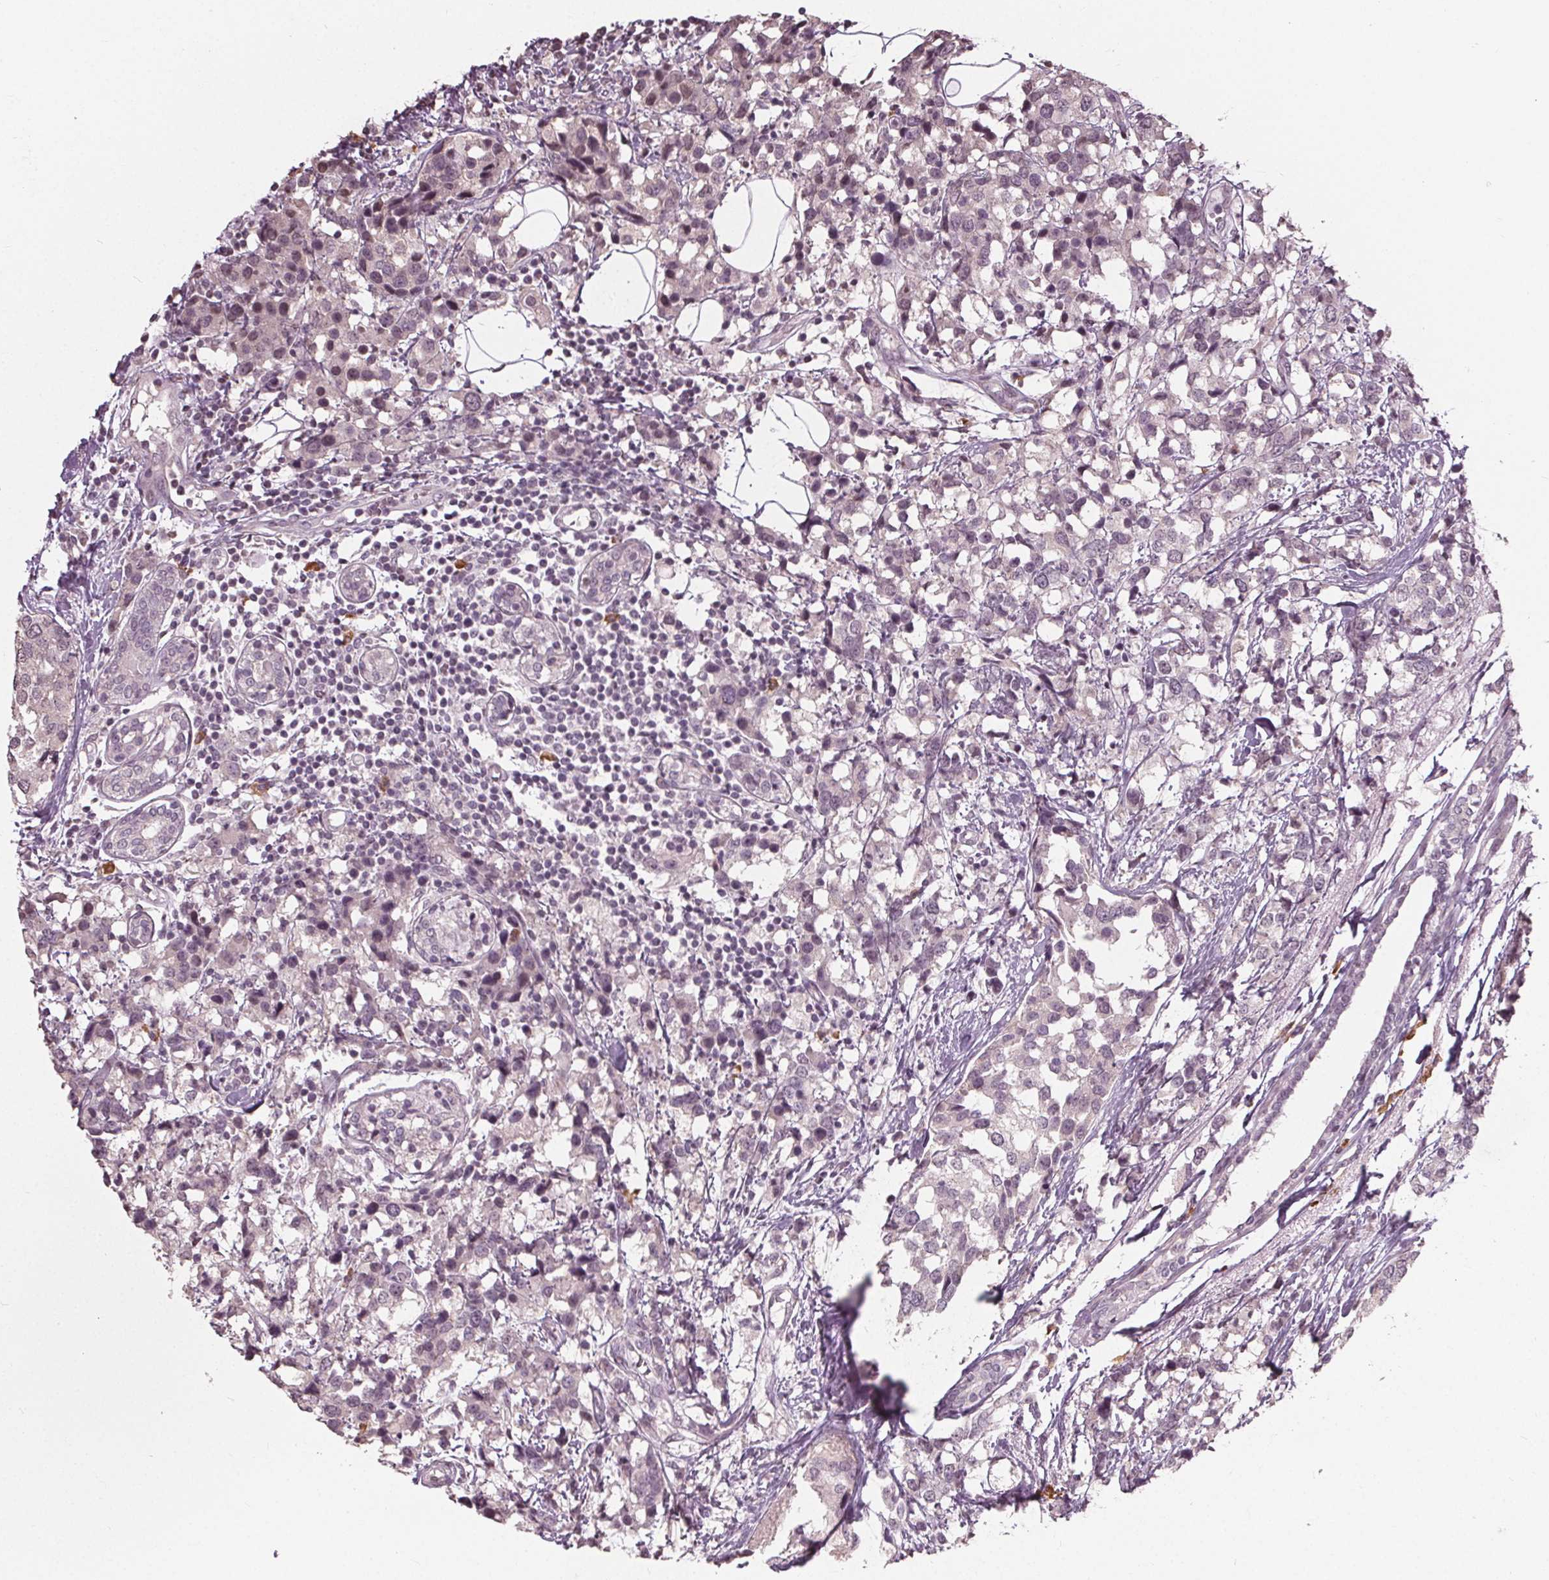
{"staining": {"intensity": "negative", "quantity": "none", "location": "none"}, "tissue": "breast cancer", "cell_type": "Tumor cells", "image_type": "cancer", "snomed": [{"axis": "morphology", "description": "Lobular carcinoma"}, {"axis": "topography", "description": "Breast"}], "caption": "Human lobular carcinoma (breast) stained for a protein using IHC displays no expression in tumor cells.", "gene": "CXCL16", "patient": {"sex": "female", "age": 59}}